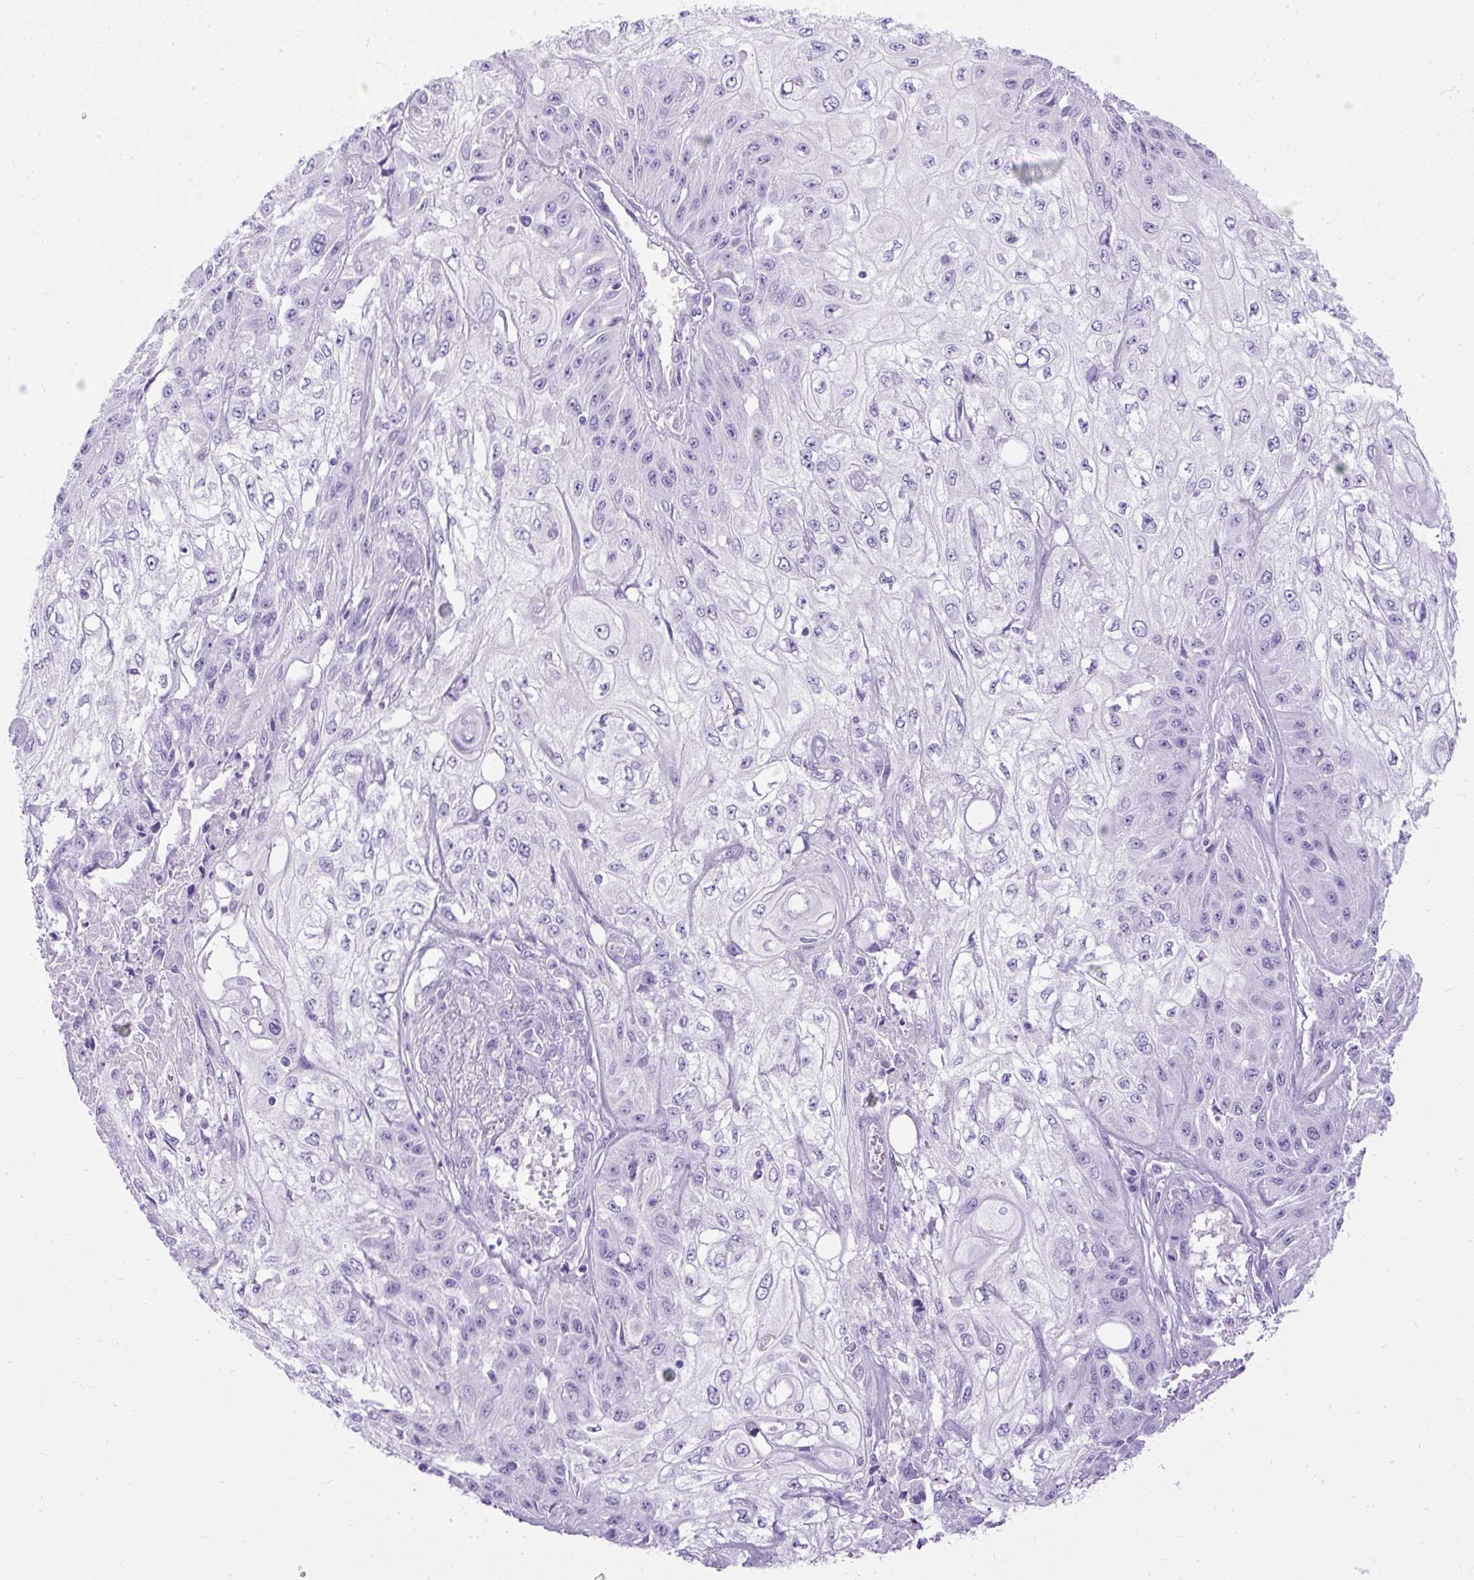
{"staining": {"intensity": "negative", "quantity": "none", "location": "none"}, "tissue": "skin cancer", "cell_type": "Tumor cells", "image_type": "cancer", "snomed": [{"axis": "morphology", "description": "Squamous cell carcinoma, NOS"}, {"axis": "morphology", "description": "Squamous cell carcinoma, metastatic, NOS"}, {"axis": "topography", "description": "Skin"}, {"axis": "topography", "description": "Lymph node"}], "caption": "An immunohistochemistry (IHC) histopathology image of skin metastatic squamous cell carcinoma is shown. There is no staining in tumor cells of skin metastatic squamous cell carcinoma. (DAB (3,3'-diaminobenzidine) immunohistochemistry visualized using brightfield microscopy, high magnification).", "gene": "UPP1", "patient": {"sex": "male", "age": 75}}